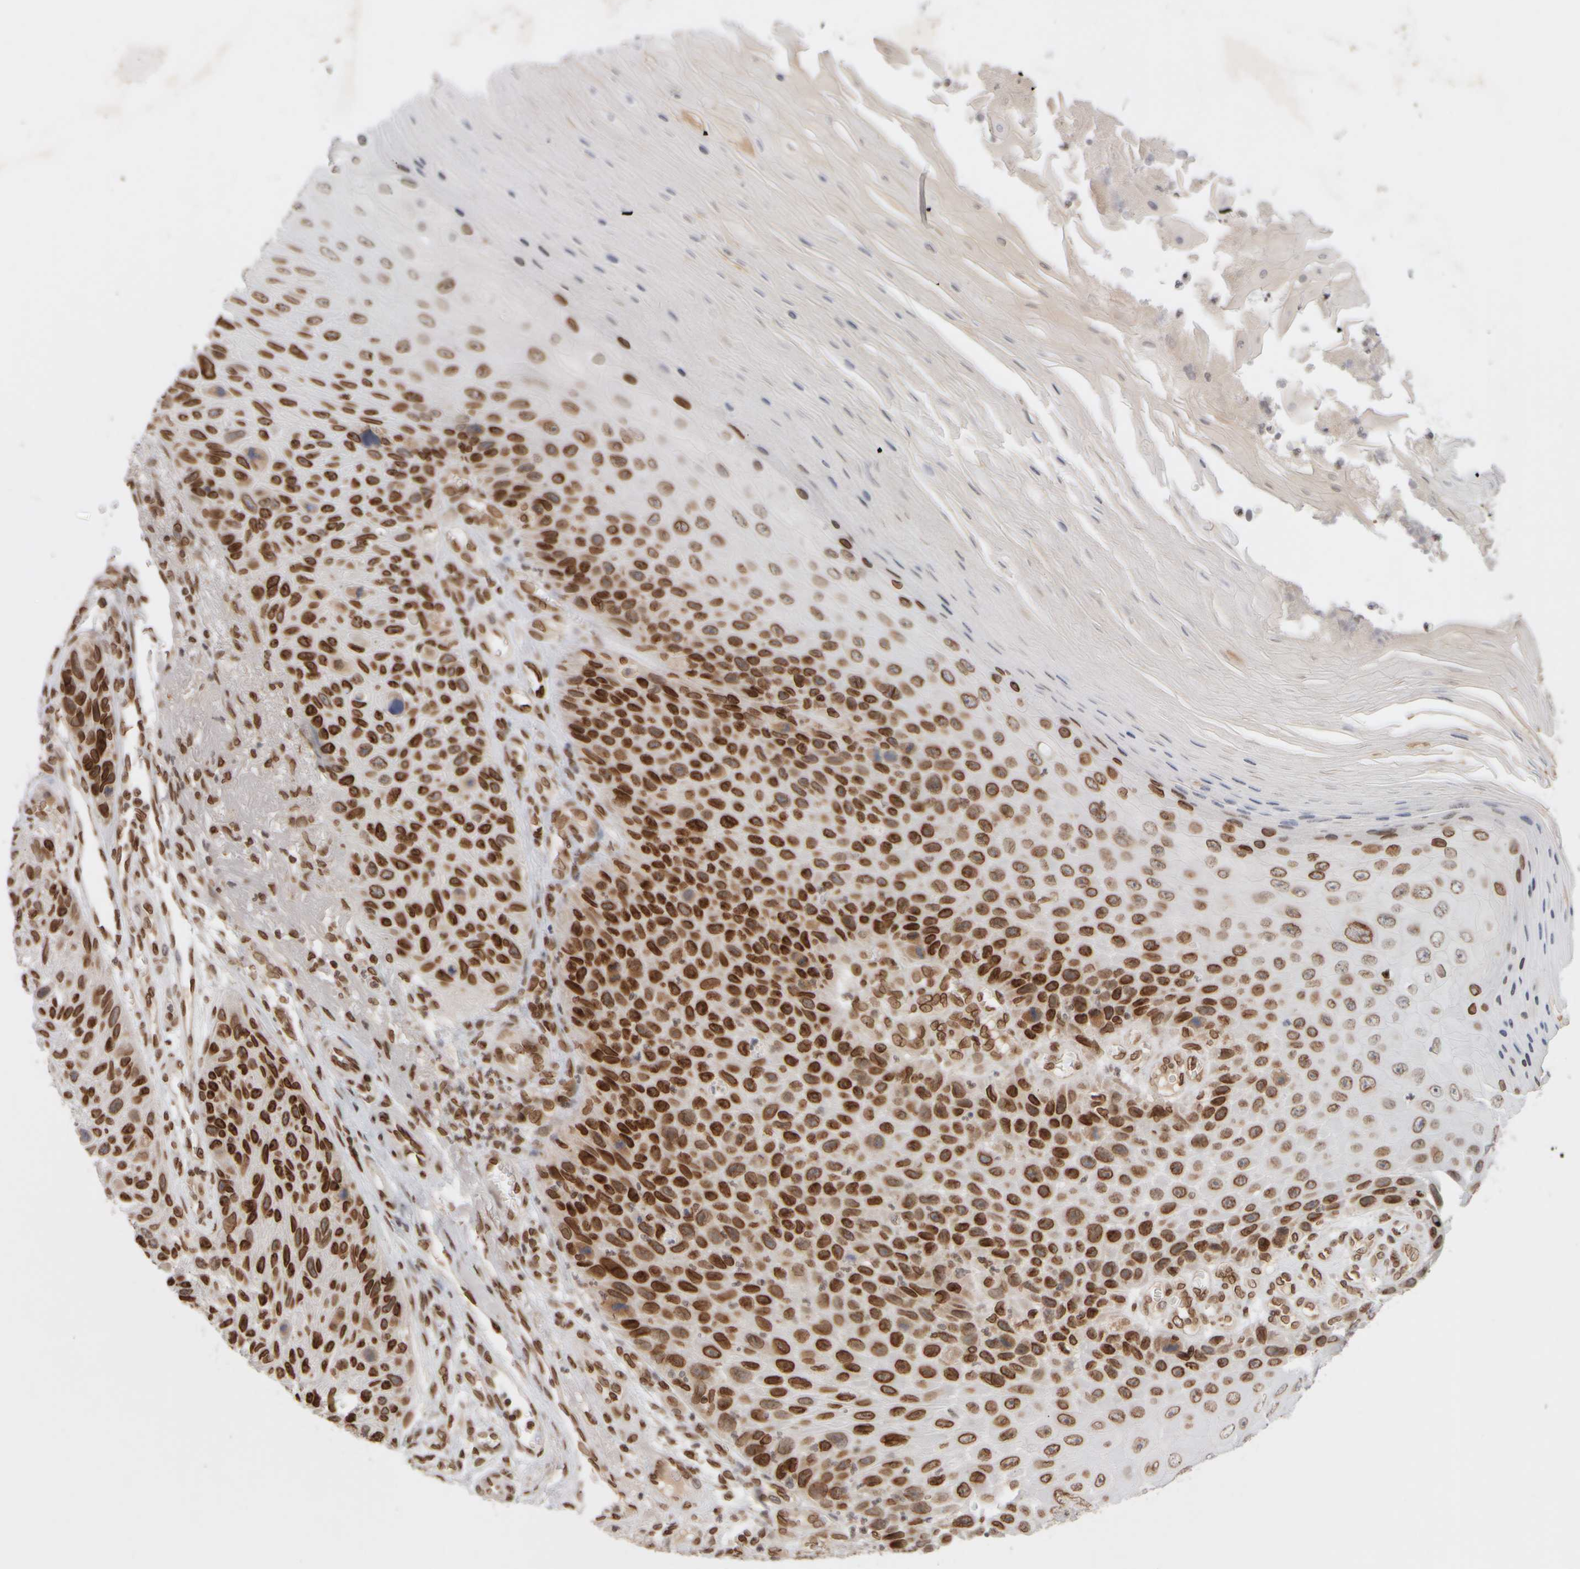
{"staining": {"intensity": "strong", "quantity": ">75%", "location": "cytoplasmic/membranous,nuclear"}, "tissue": "skin cancer", "cell_type": "Tumor cells", "image_type": "cancer", "snomed": [{"axis": "morphology", "description": "Squamous cell carcinoma, NOS"}, {"axis": "topography", "description": "Skin"}], "caption": "Strong cytoplasmic/membranous and nuclear staining for a protein is appreciated in approximately >75% of tumor cells of skin cancer using immunohistochemistry (IHC).", "gene": "ZC3HC1", "patient": {"sex": "female", "age": 88}}